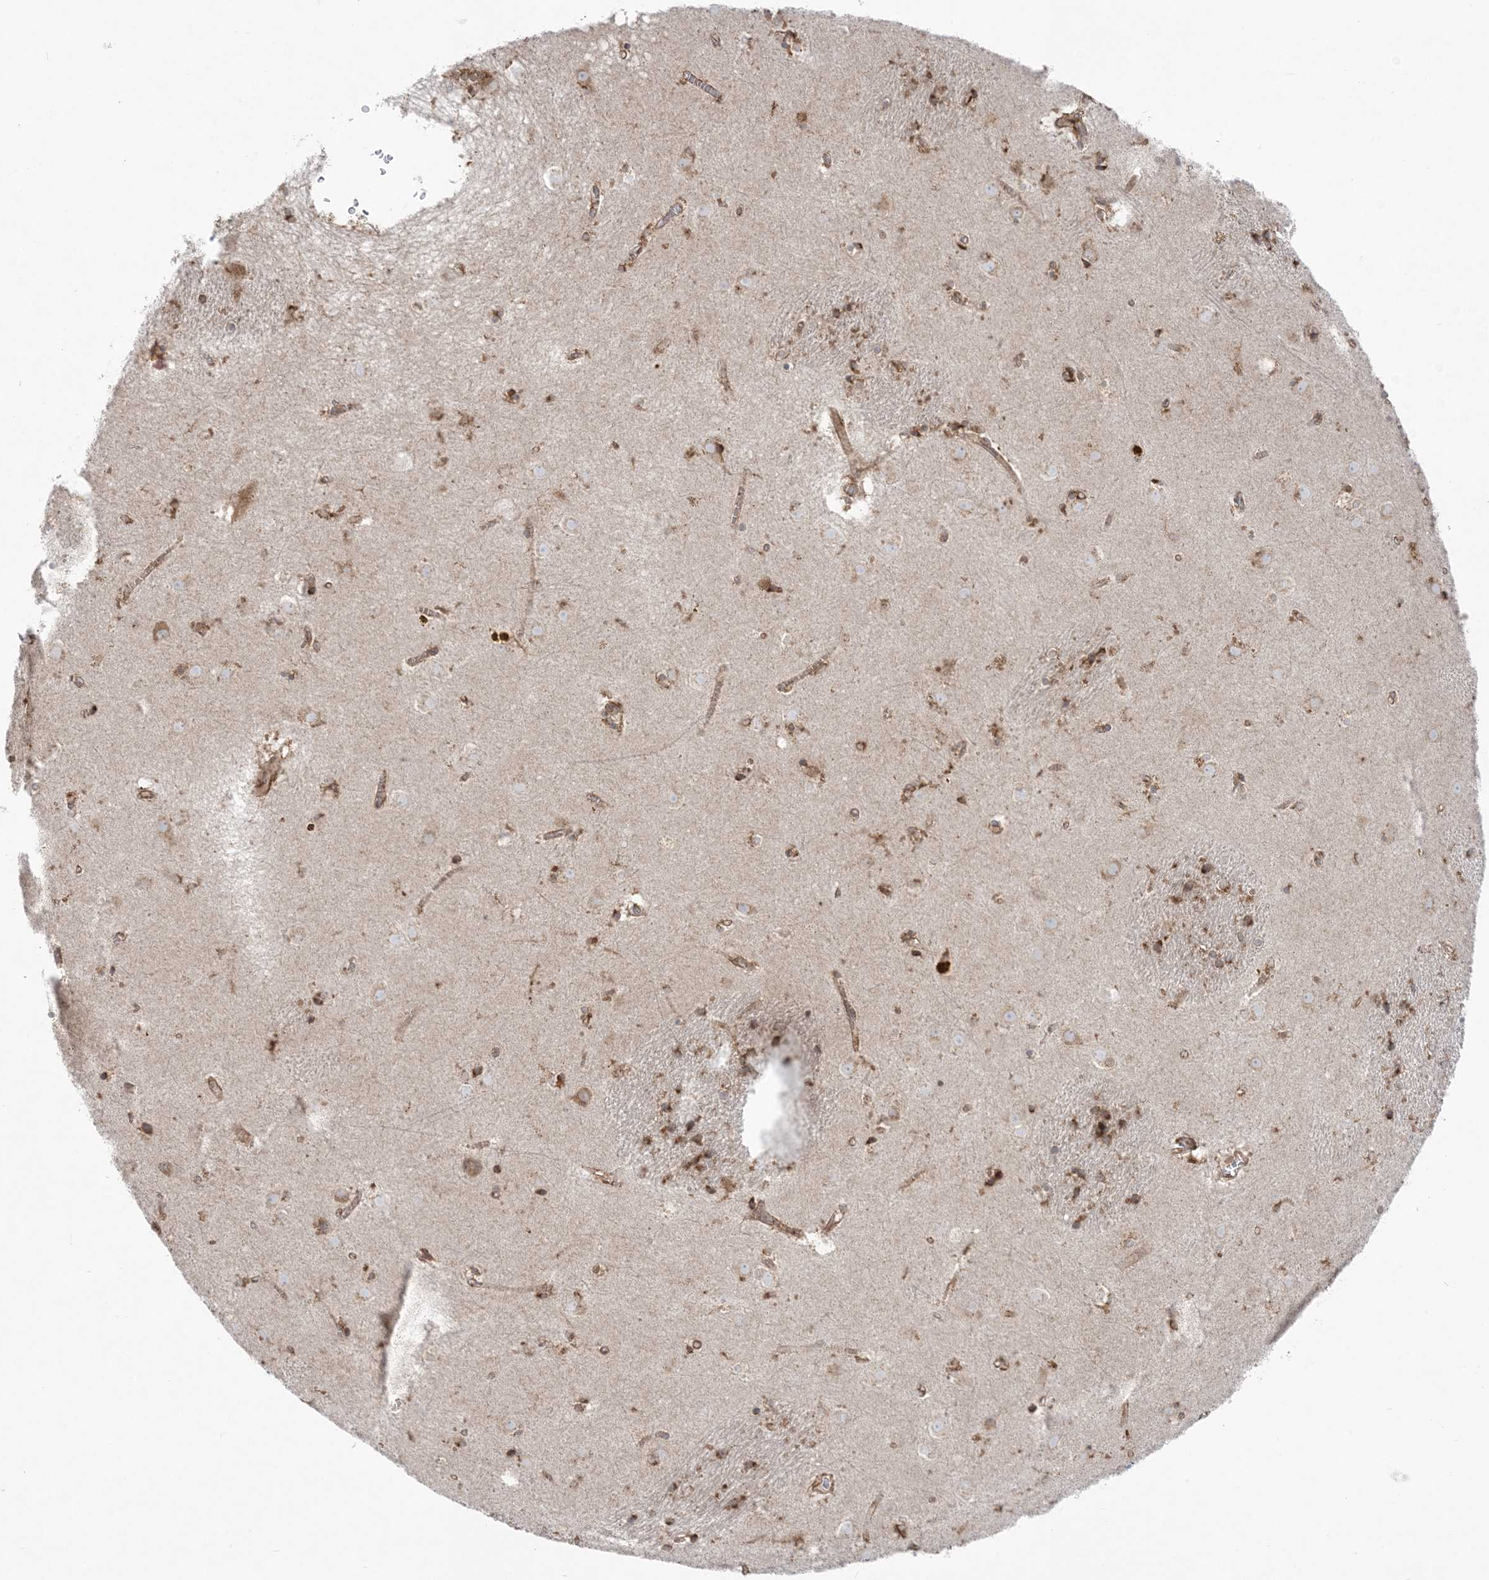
{"staining": {"intensity": "moderate", "quantity": "<25%", "location": "cytoplasmic/membranous"}, "tissue": "caudate", "cell_type": "Glial cells", "image_type": "normal", "snomed": [{"axis": "morphology", "description": "Normal tissue, NOS"}, {"axis": "topography", "description": "Lateral ventricle wall"}], "caption": "This is a micrograph of immunohistochemistry (IHC) staining of unremarkable caudate, which shows moderate positivity in the cytoplasmic/membranous of glial cells.", "gene": "UBXN4", "patient": {"sex": "male", "age": 70}}